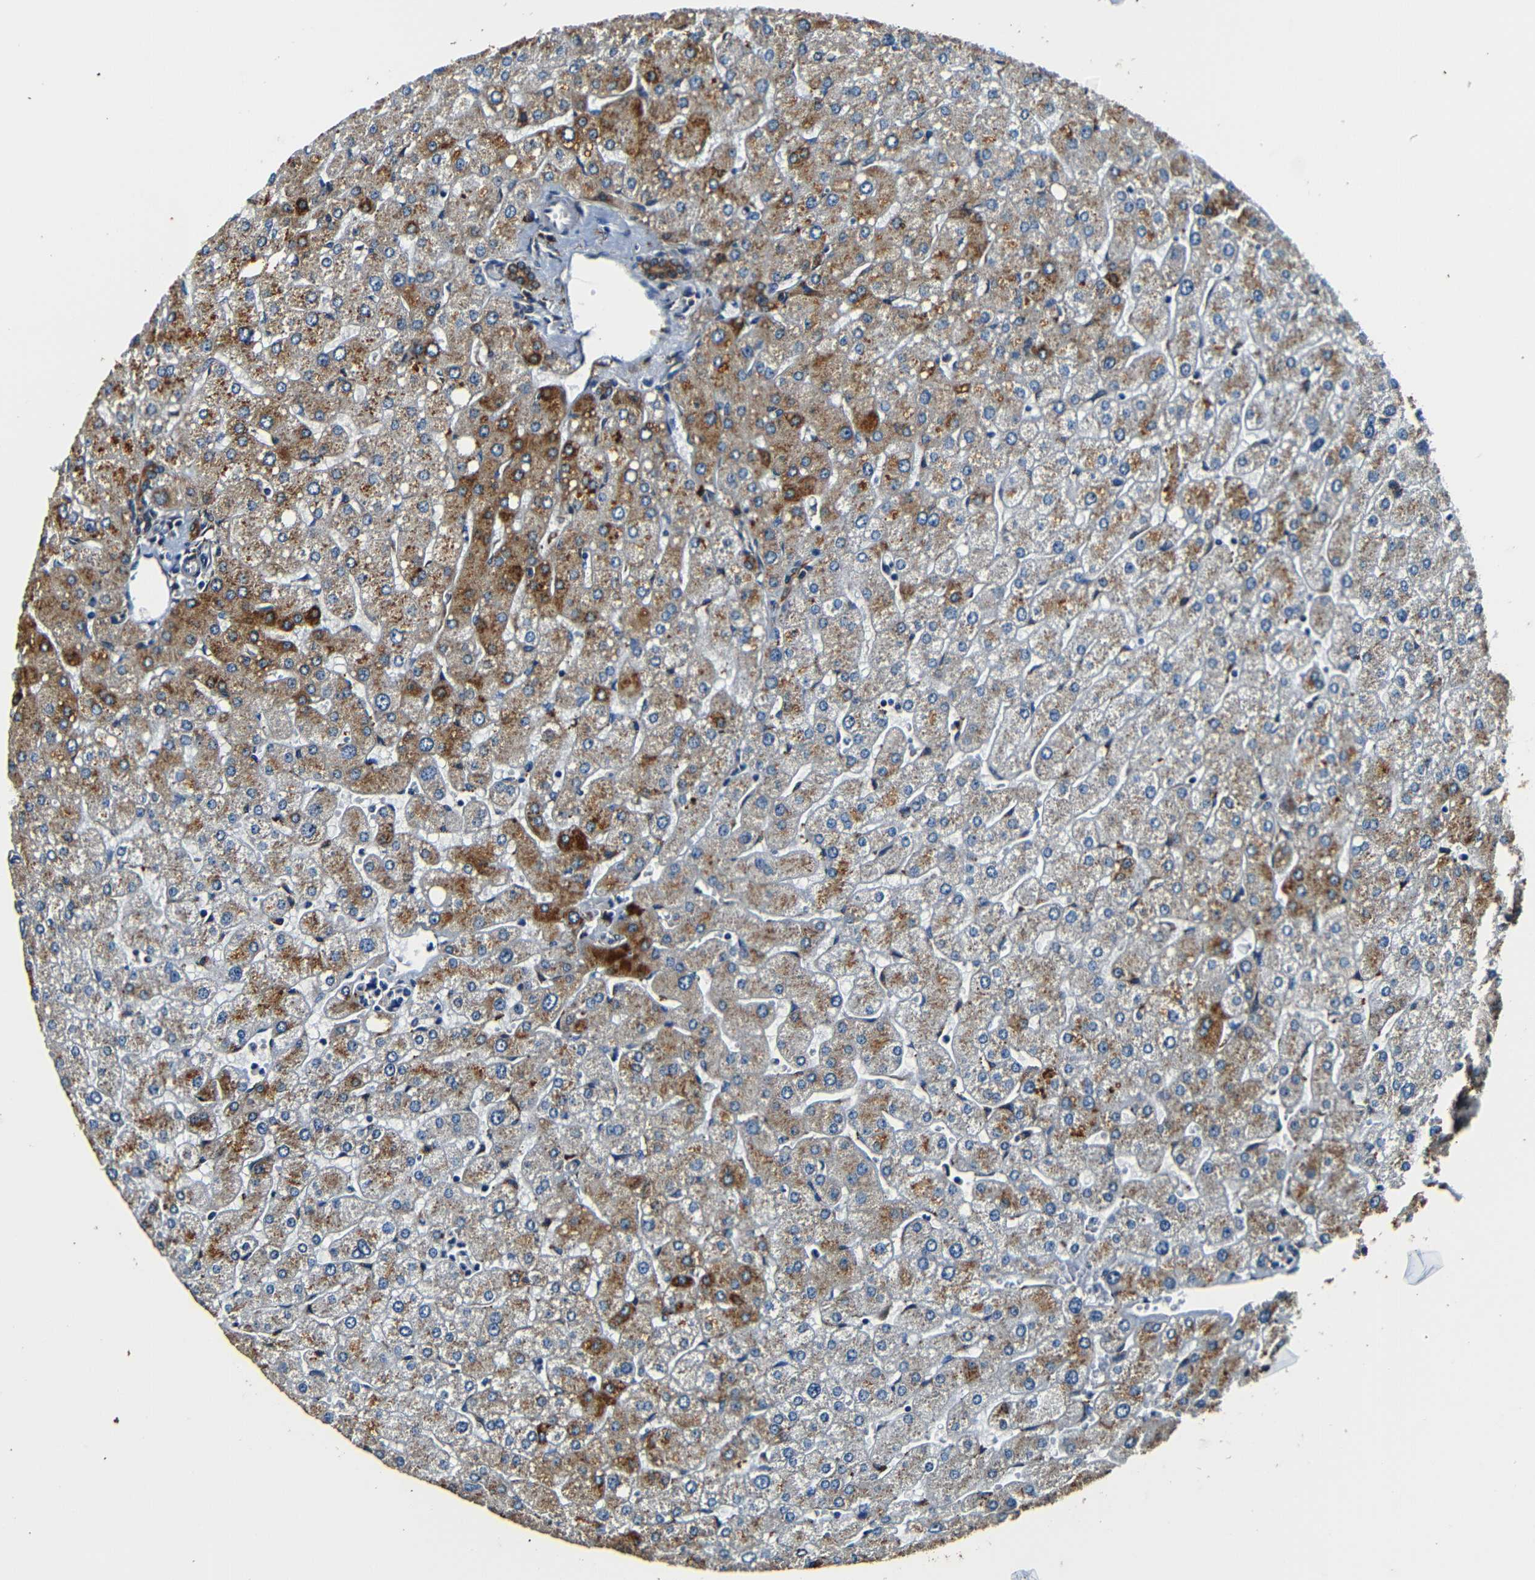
{"staining": {"intensity": "moderate", "quantity": ">75%", "location": "cytoplasmic/membranous"}, "tissue": "liver", "cell_type": "Cholangiocytes", "image_type": "normal", "snomed": [{"axis": "morphology", "description": "Normal tissue, NOS"}, {"axis": "topography", "description": "Liver"}], "caption": "Moderate cytoplasmic/membranous staining is present in about >75% of cholangiocytes in unremarkable liver. (Brightfield microscopy of DAB IHC at high magnification).", "gene": "RRBP1", "patient": {"sex": "male", "age": 55}}